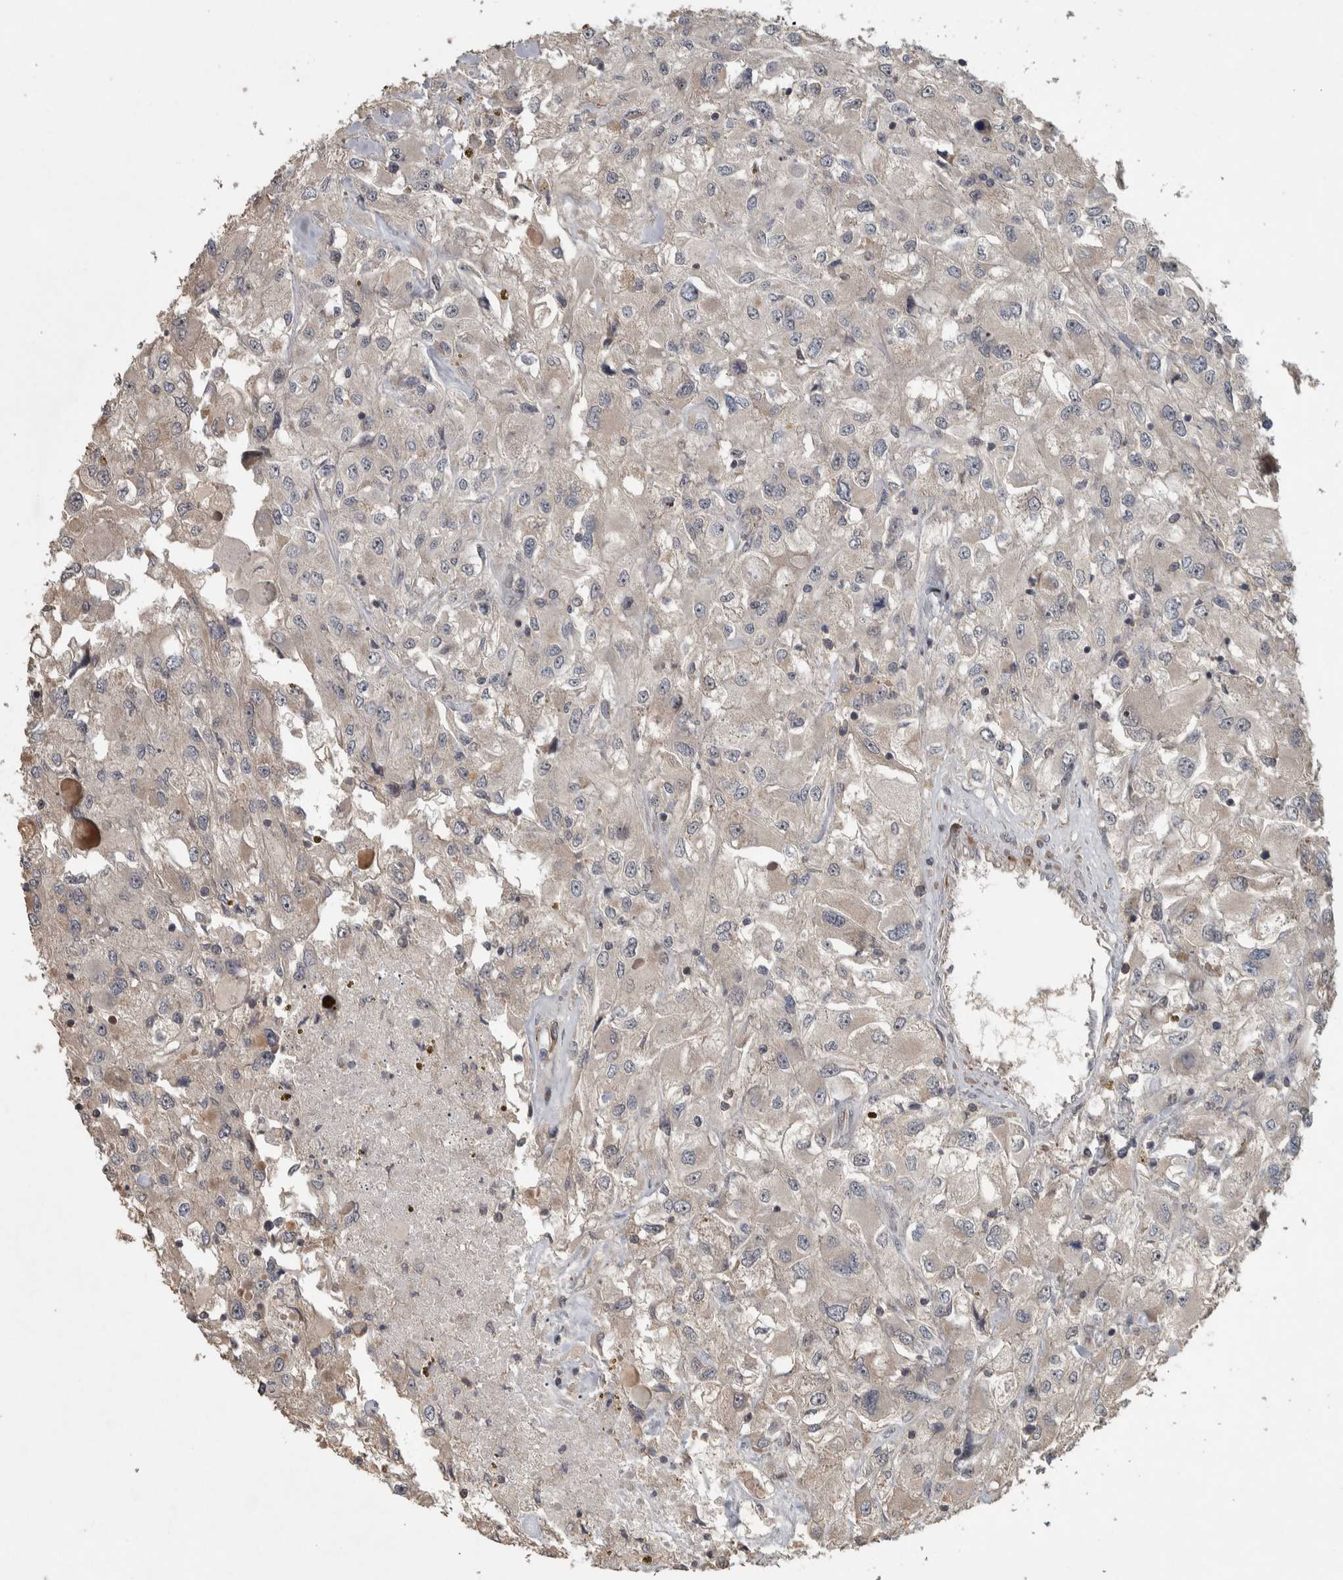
{"staining": {"intensity": "weak", "quantity": "<25%", "location": "cytoplasmic/membranous"}, "tissue": "renal cancer", "cell_type": "Tumor cells", "image_type": "cancer", "snomed": [{"axis": "morphology", "description": "Adenocarcinoma, NOS"}, {"axis": "topography", "description": "Kidney"}], "caption": "The photomicrograph displays no staining of tumor cells in adenocarcinoma (renal).", "gene": "ERAL1", "patient": {"sex": "female", "age": 52}}